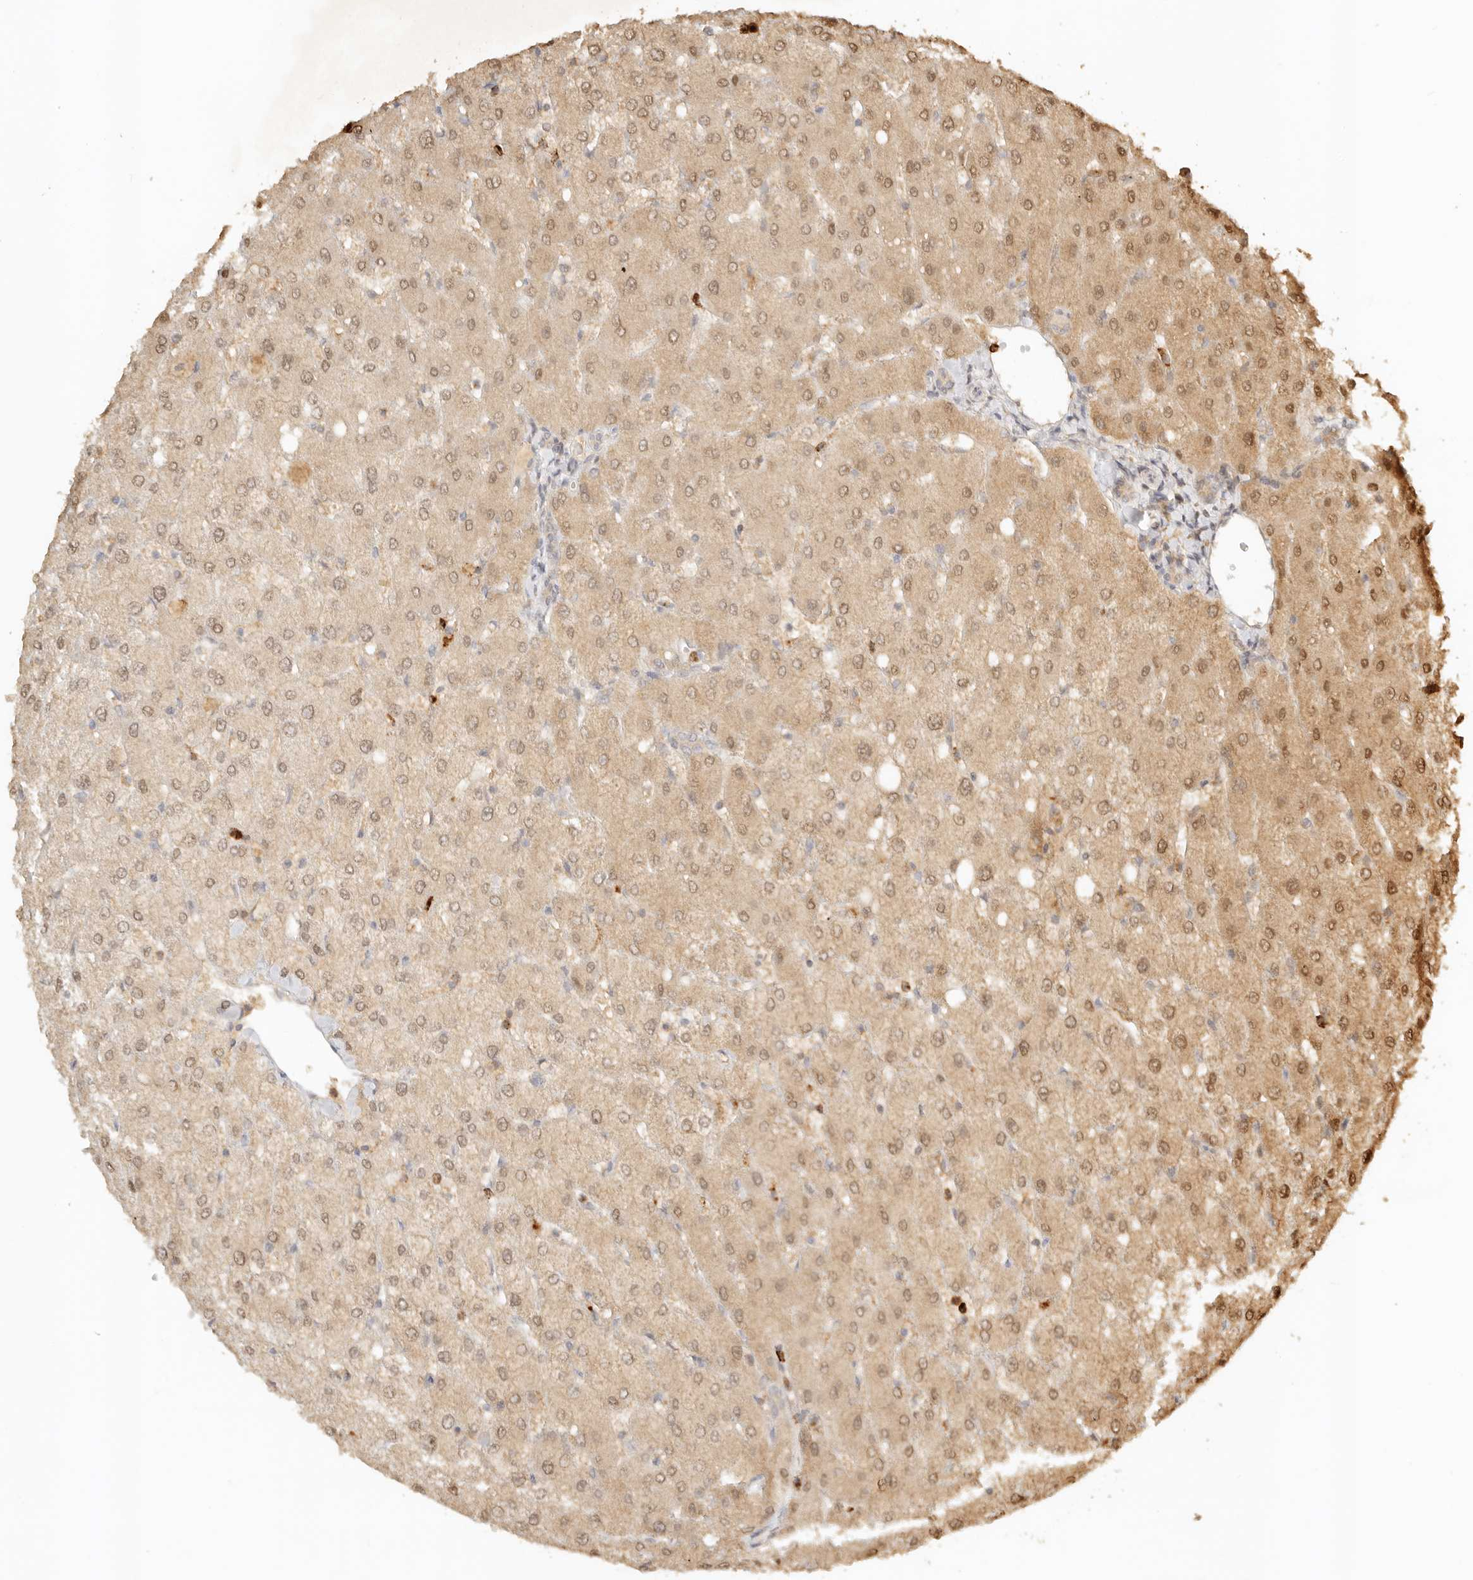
{"staining": {"intensity": "weak", "quantity": ">75%", "location": "cytoplasmic/membranous"}, "tissue": "liver", "cell_type": "Cholangiocytes", "image_type": "normal", "snomed": [{"axis": "morphology", "description": "Normal tissue, NOS"}, {"axis": "topography", "description": "Liver"}], "caption": "Immunohistochemical staining of benign human liver demonstrates weak cytoplasmic/membranous protein staining in about >75% of cholangiocytes. (DAB (3,3'-diaminobenzidine) IHC, brown staining for protein, blue staining for nuclei).", "gene": "KIF2B", "patient": {"sex": "female", "age": 54}}